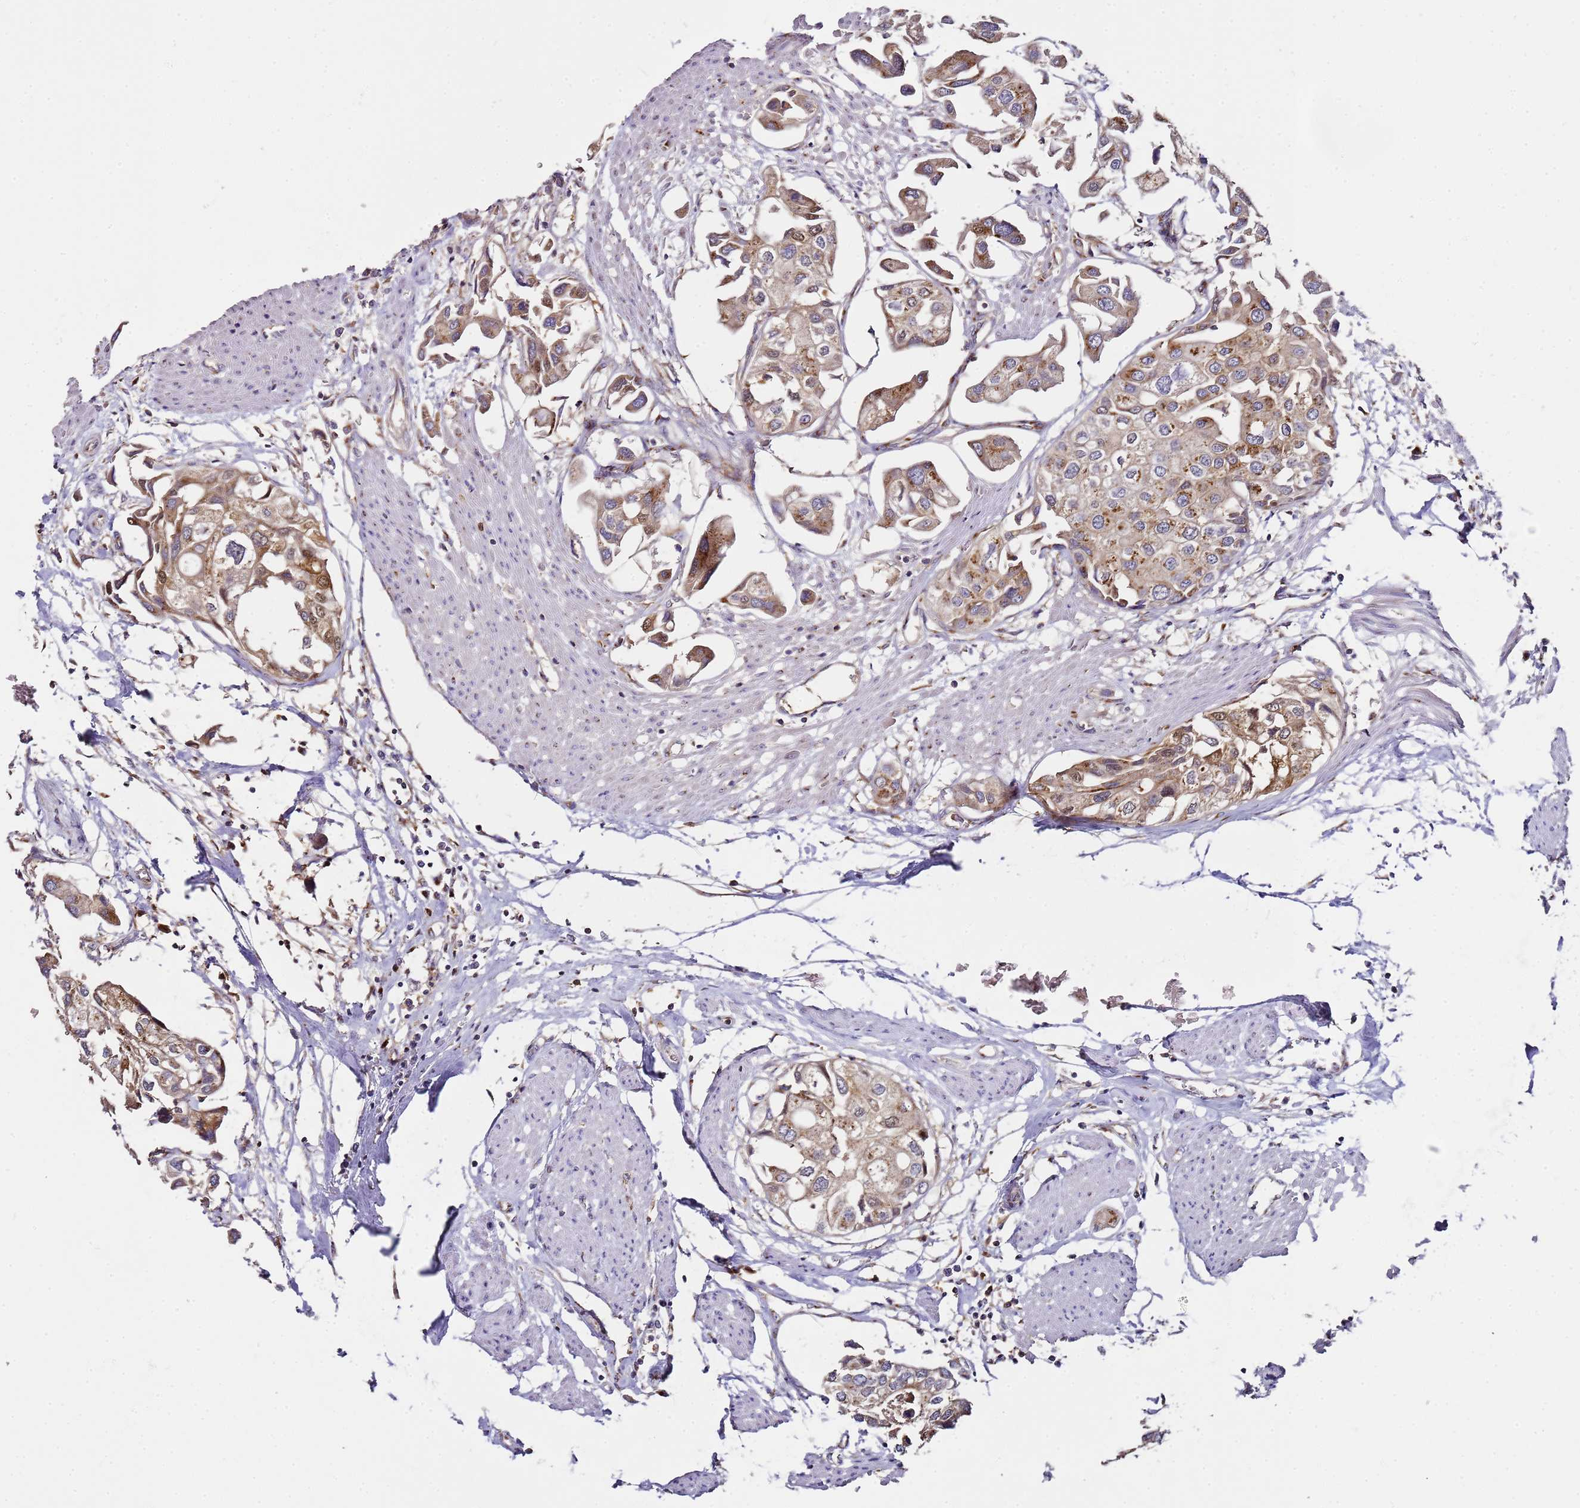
{"staining": {"intensity": "weak", "quantity": "25%-75%", "location": "cytoplasmic/membranous"}, "tissue": "urothelial cancer", "cell_type": "Tumor cells", "image_type": "cancer", "snomed": [{"axis": "morphology", "description": "Urothelial carcinoma, High grade"}, {"axis": "topography", "description": "Urinary bladder"}], "caption": "A micrograph showing weak cytoplasmic/membranous positivity in about 25%-75% of tumor cells in high-grade urothelial carcinoma, as visualized by brown immunohistochemical staining.", "gene": "MRPL49", "patient": {"sex": "male", "age": 64}}